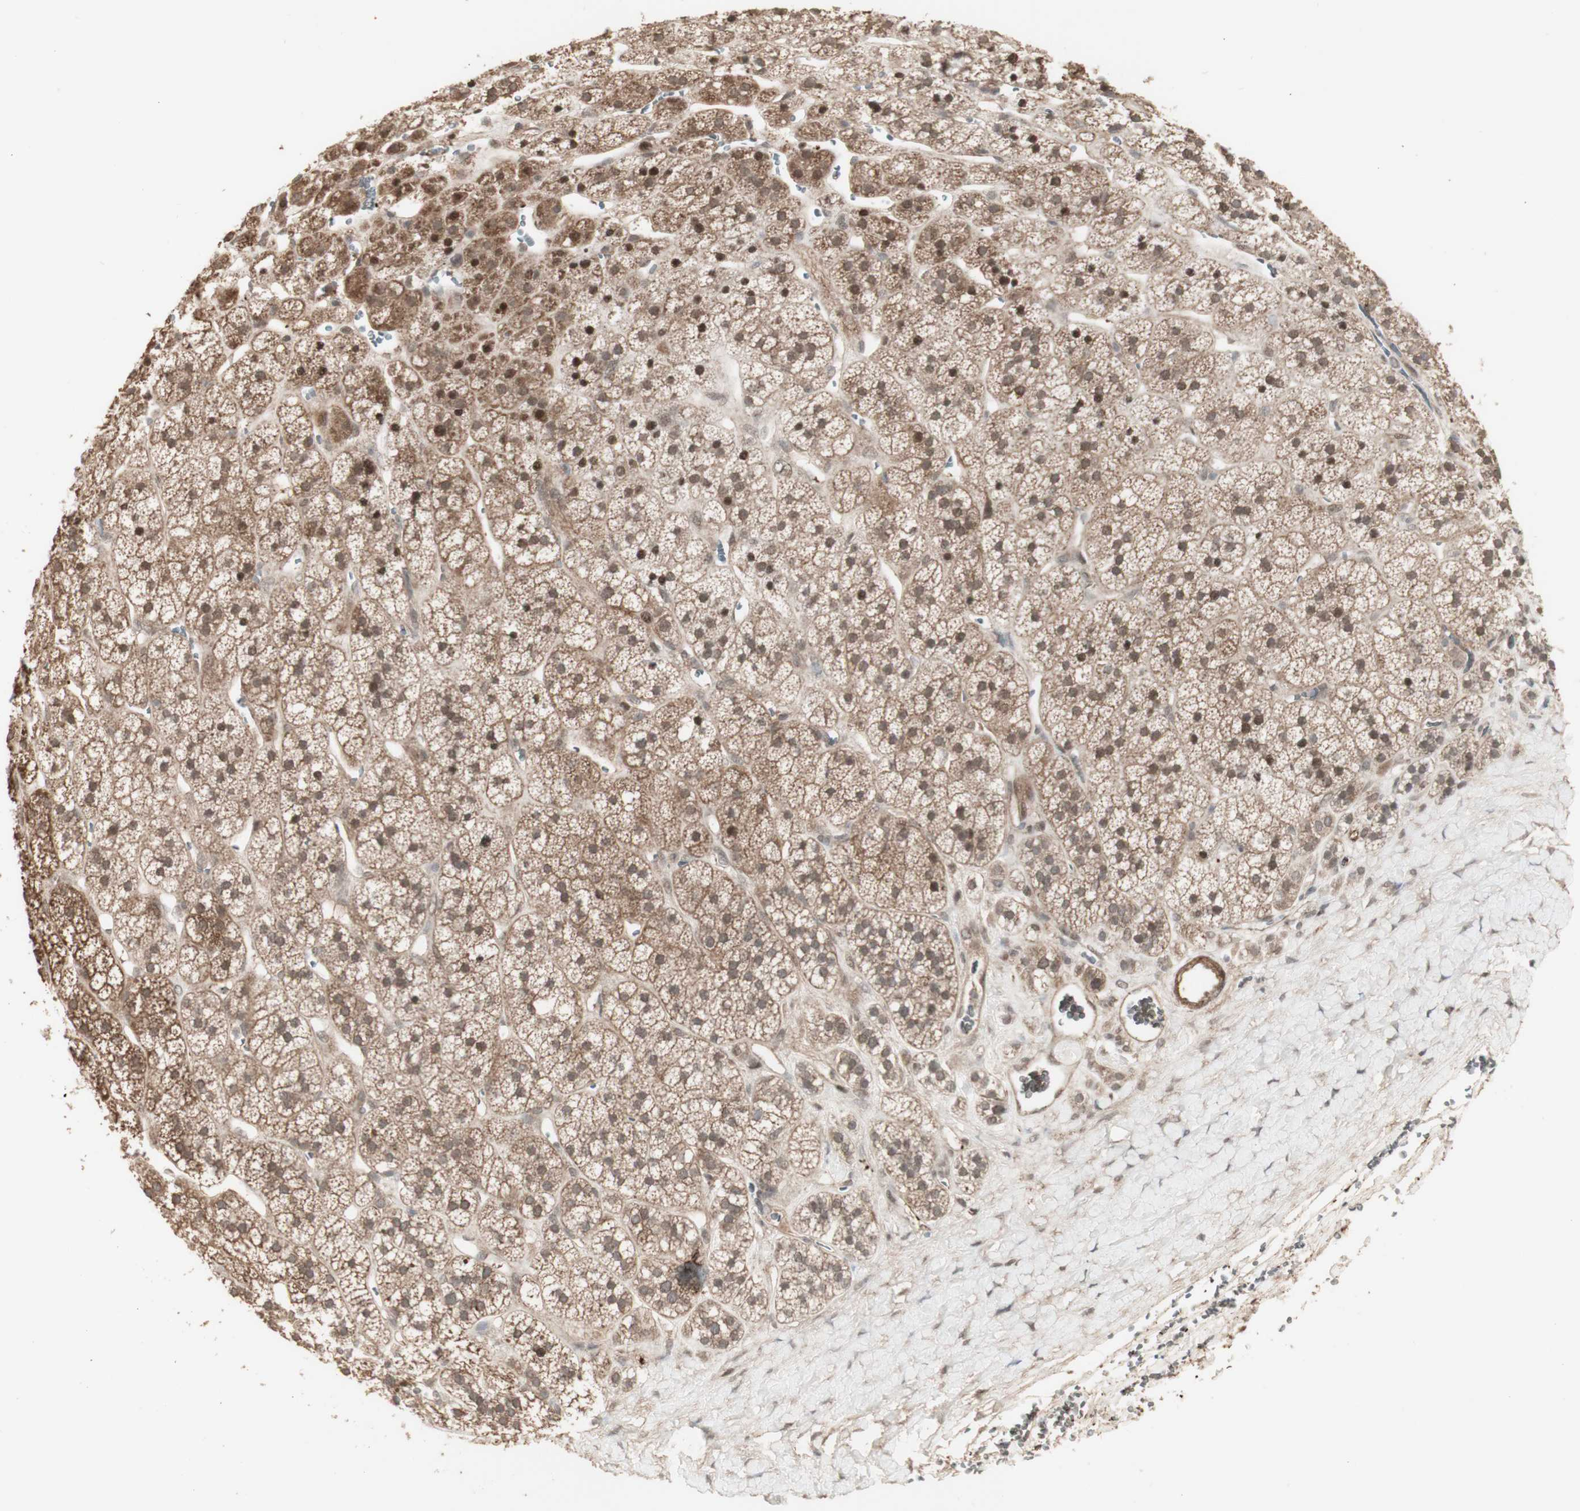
{"staining": {"intensity": "moderate", "quantity": ">75%", "location": "cytoplasmic/membranous,nuclear"}, "tissue": "adrenal gland", "cell_type": "Glandular cells", "image_type": "normal", "snomed": [{"axis": "morphology", "description": "Normal tissue, NOS"}, {"axis": "topography", "description": "Adrenal gland"}], "caption": "The histopathology image shows a brown stain indicating the presence of a protein in the cytoplasmic/membranous,nuclear of glandular cells in adrenal gland.", "gene": "ALOX12", "patient": {"sex": "male", "age": 56}}